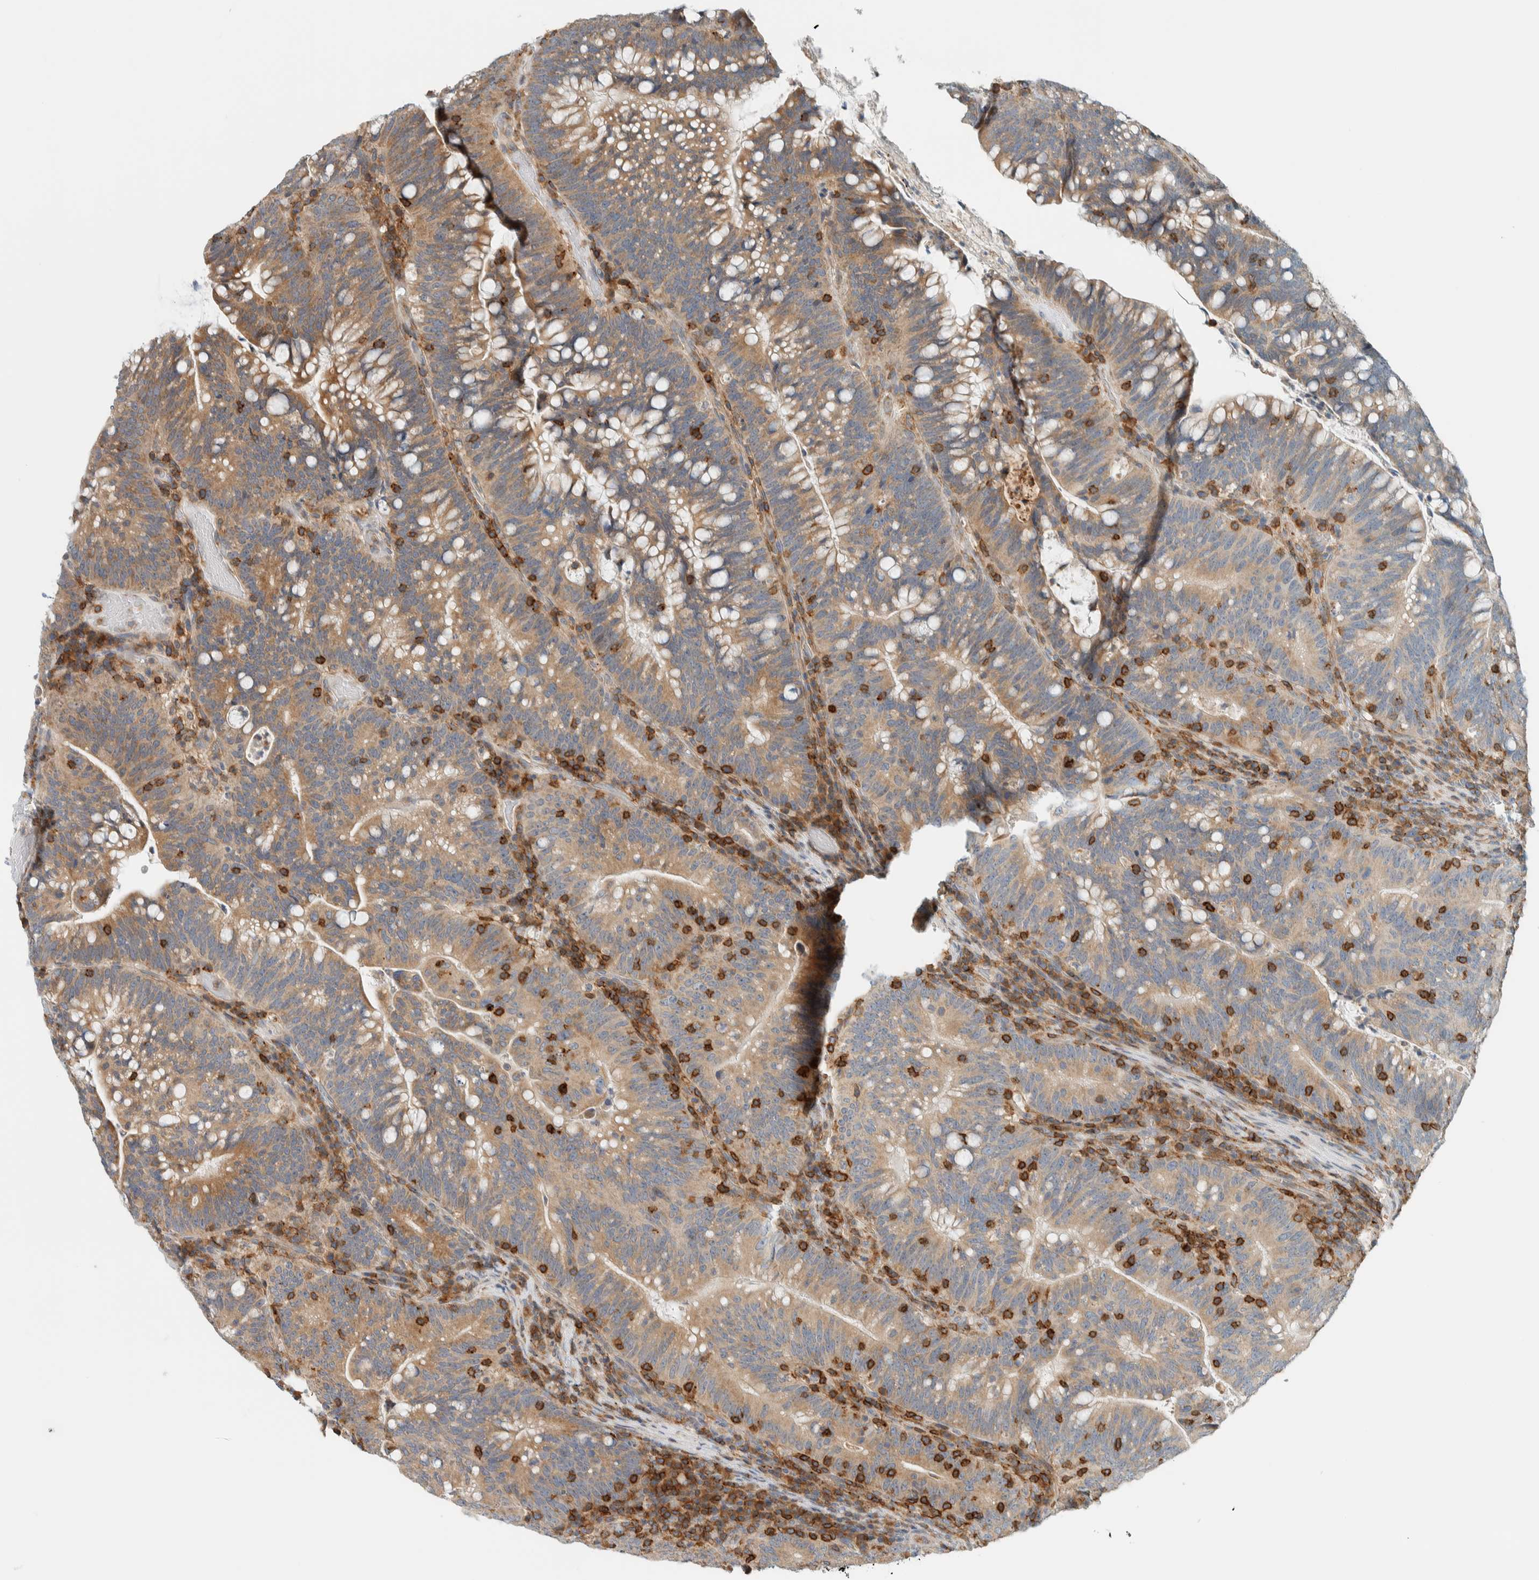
{"staining": {"intensity": "moderate", "quantity": ">75%", "location": "cytoplasmic/membranous"}, "tissue": "colorectal cancer", "cell_type": "Tumor cells", "image_type": "cancer", "snomed": [{"axis": "morphology", "description": "Adenocarcinoma, NOS"}, {"axis": "topography", "description": "Colon"}], "caption": "Human adenocarcinoma (colorectal) stained with a brown dye demonstrates moderate cytoplasmic/membranous positive expression in approximately >75% of tumor cells.", "gene": "CCDC57", "patient": {"sex": "female", "age": 66}}